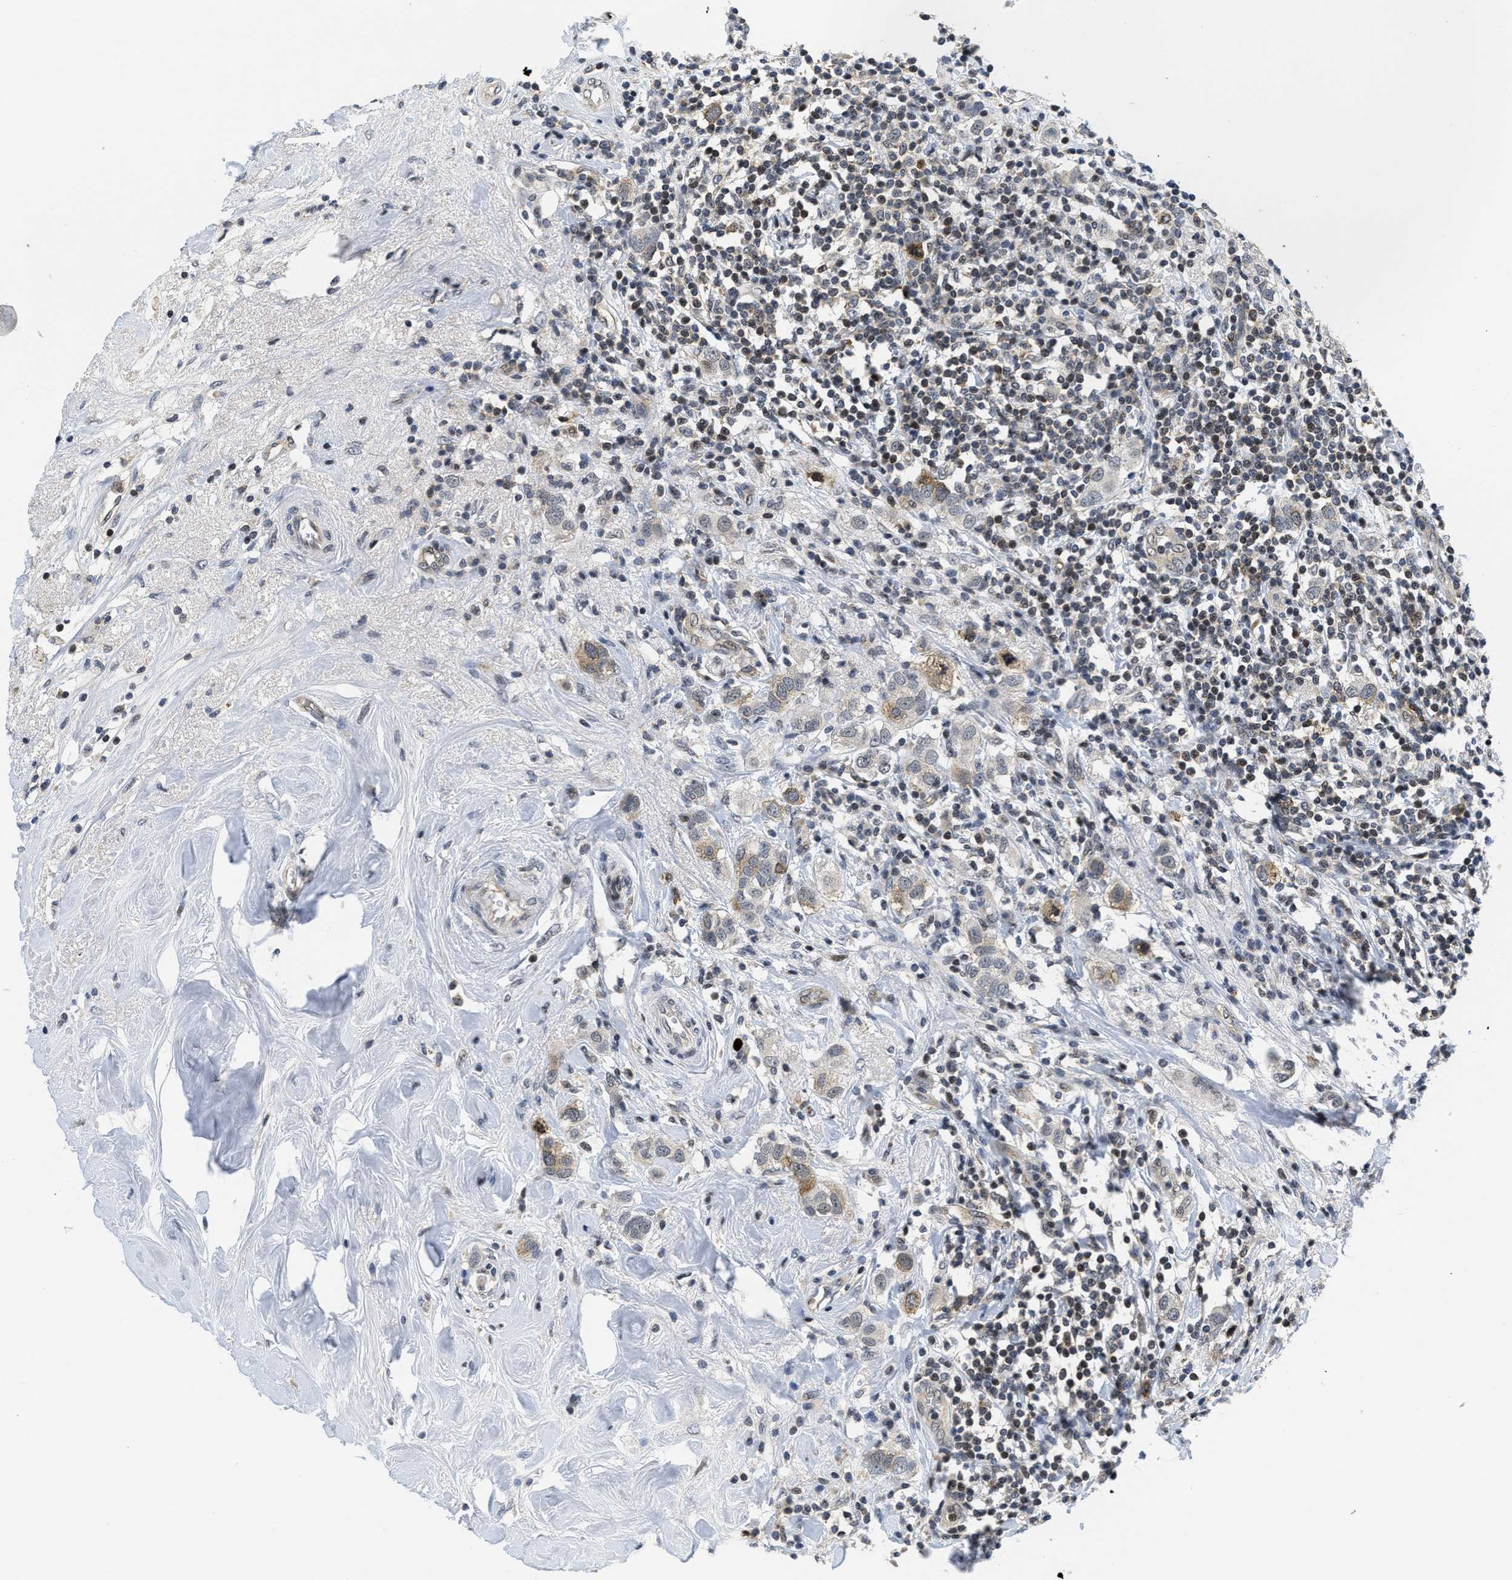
{"staining": {"intensity": "moderate", "quantity": ">75%", "location": "cytoplasmic/membranous,nuclear"}, "tissue": "breast cancer", "cell_type": "Tumor cells", "image_type": "cancer", "snomed": [{"axis": "morphology", "description": "Duct carcinoma"}, {"axis": "topography", "description": "Breast"}], "caption": "This is a histology image of immunohistochemistry (IHC) staining of breast cancer, which shows moderate staining in the cytoplasmic/membranous and nuclear of tumor cells.", "gene": "HIF1A", "patient": {"sex": "female", "age": 50}}